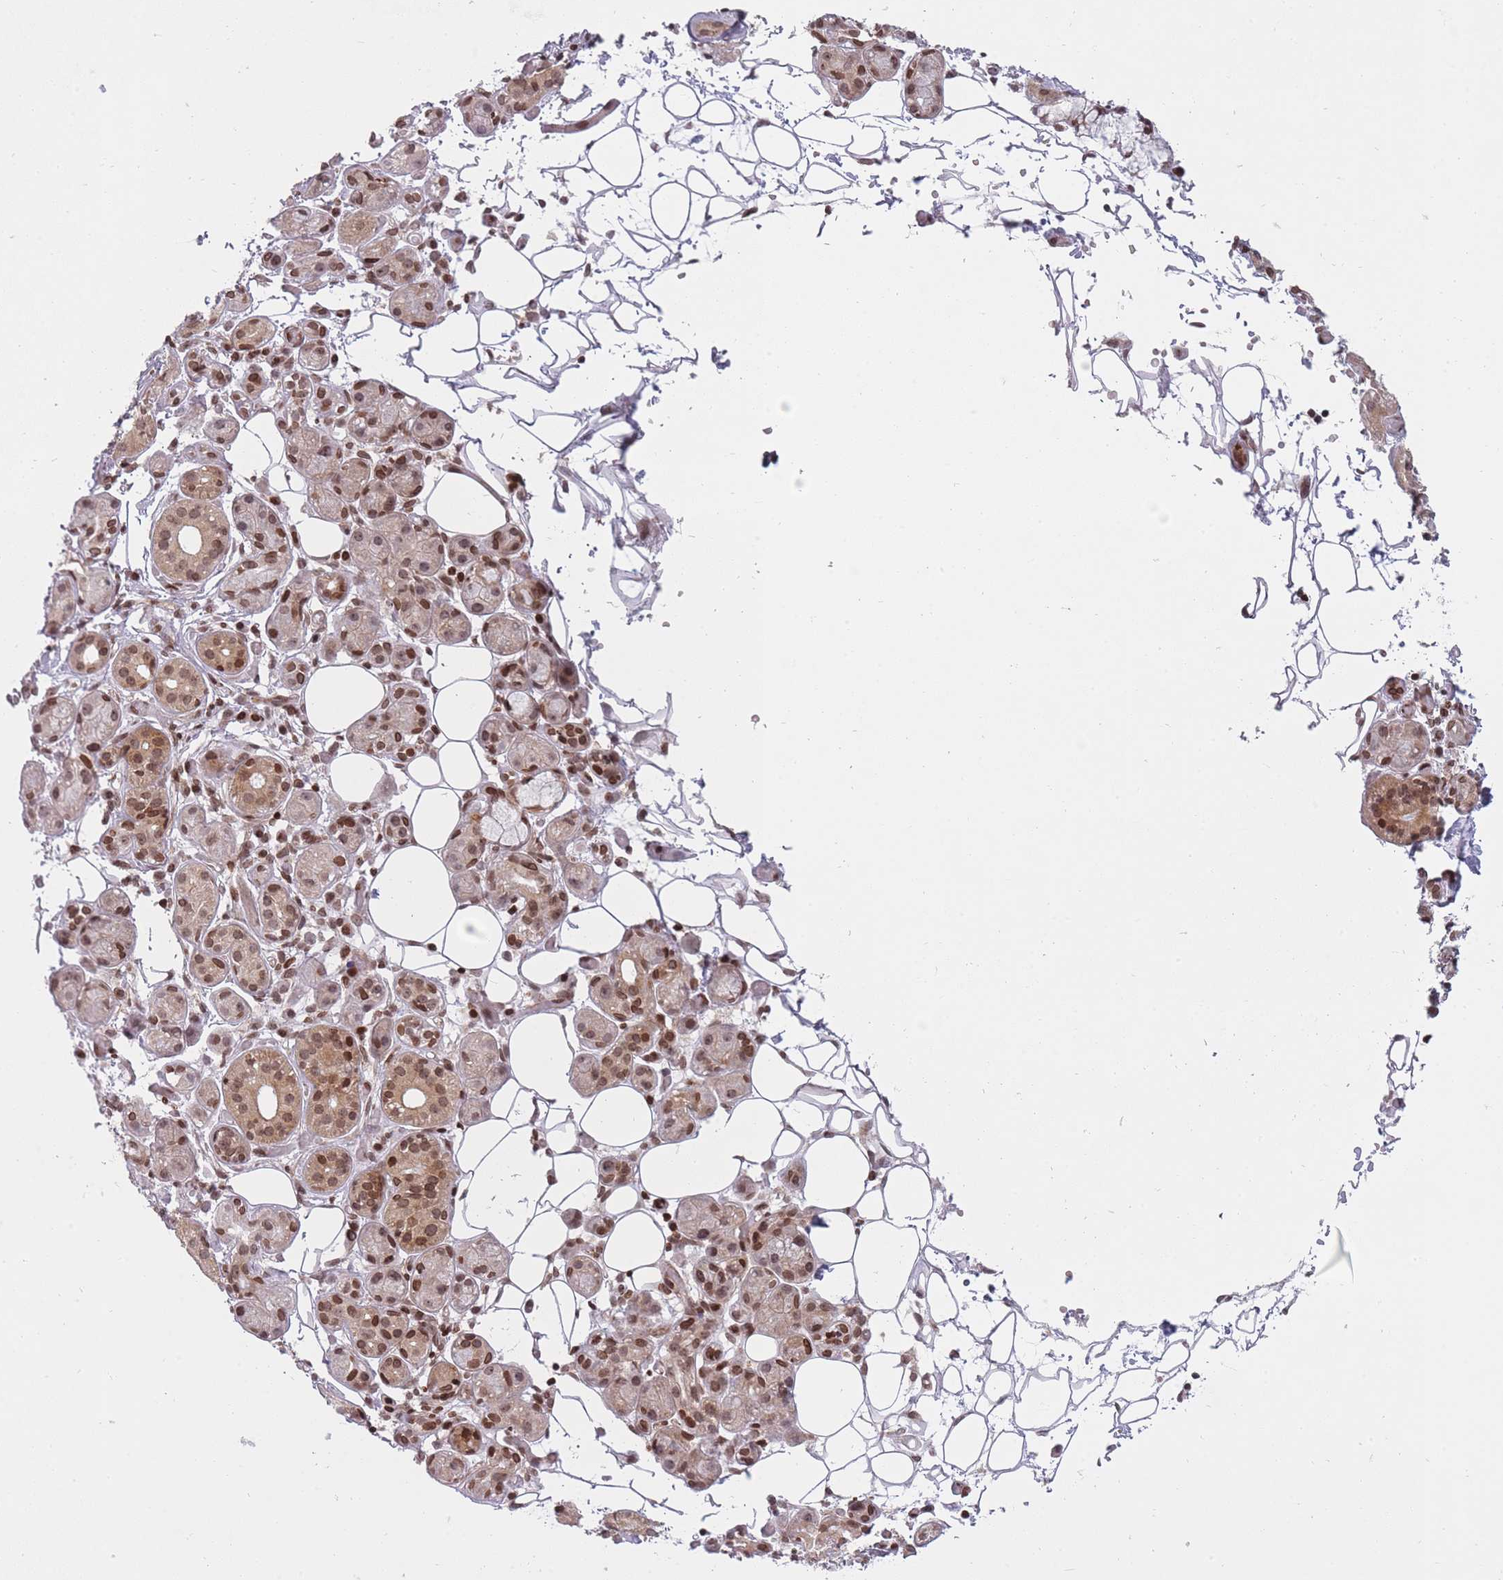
{"staining": {"intensity": "moderate", "quantity": "25%-75%", "location": "cytoplasmic/membranous,nuclear"}, "tissue": "salivary gland", "cell_type": "Glandular cells", "image_type": "normal", "snomed": [{"axis": "morphology", "description": "Normal tissue, NOS"}, {"axis": "topography", "description": "Salivary gland"}], "caption": "A high-resolution image shows immunohistochemistry staining of benign salivary gland, which displays moderate cytoplasmic/membranous,nuclear expression in approximately 25%-75% of glandular cells. The protein of interest is stained brown, and the nuclei are stained in blue (DAB IHC with brightfield microscopy, high magnification).", "gene": "TMC6", "patient": {"sex": "male", "age": 82}}